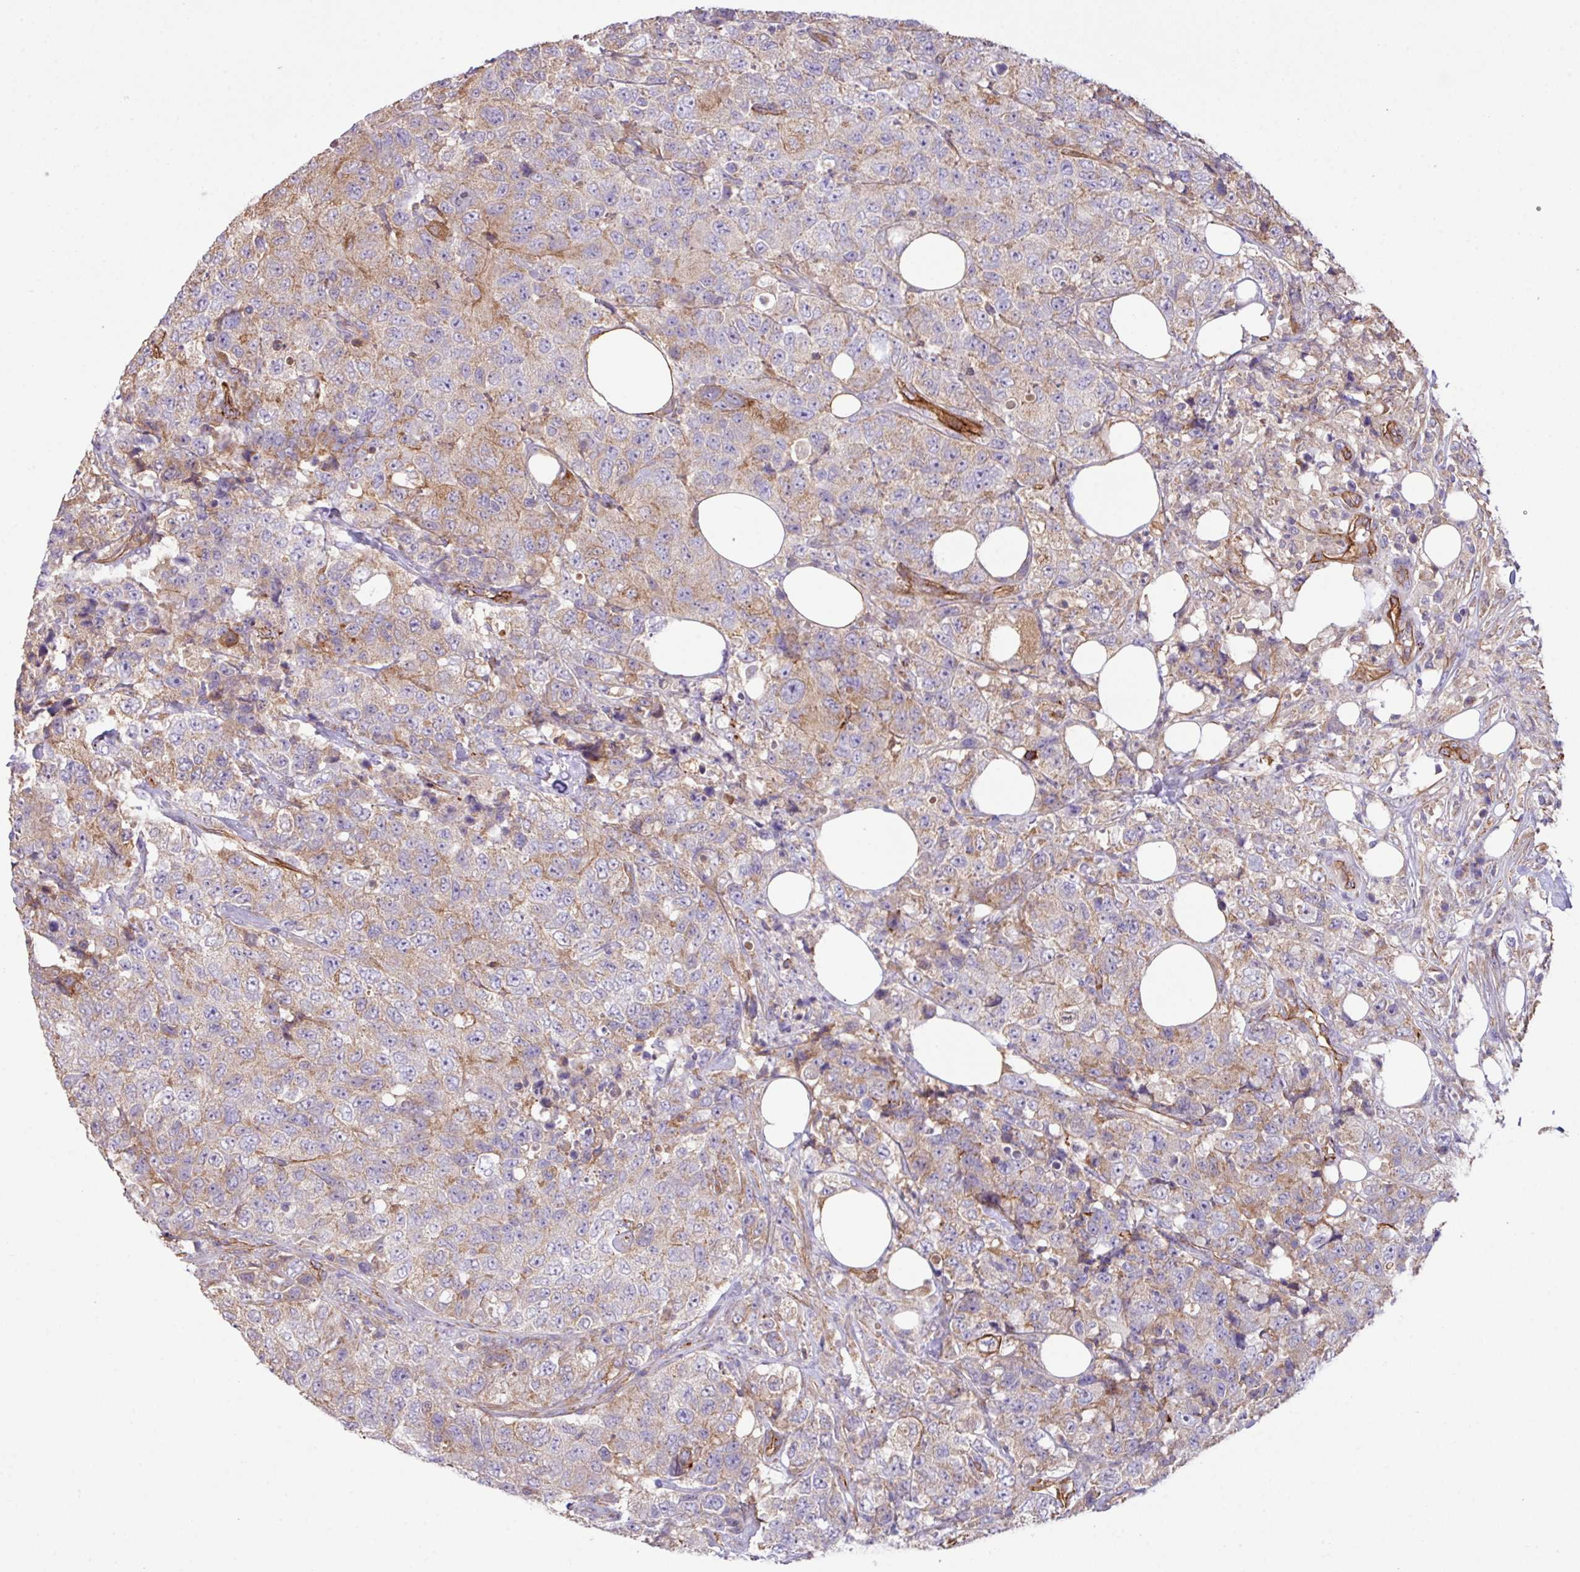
{"staining": {"intensity": "weak", "quantity": "25%-75%", "location": "cytoplasmic/membranous"}, "tissue": "urothelial cancer", "cell_type": "Tumor cells", "image_type": "cancer", "snomed": [{"axis": "morphology", "description": "Urothelial carcinoma, High grade"}, {"axis": "topography", "description": "Urinary bladder"}], "caption": "This image displays IHC staining of human urothelial cancer, with low weak cytoplasmic/membranous expression in about 25%-75% of tumor cells.", "gene": "LRRC53", "patient": {"sex": "female", "age": 78}}